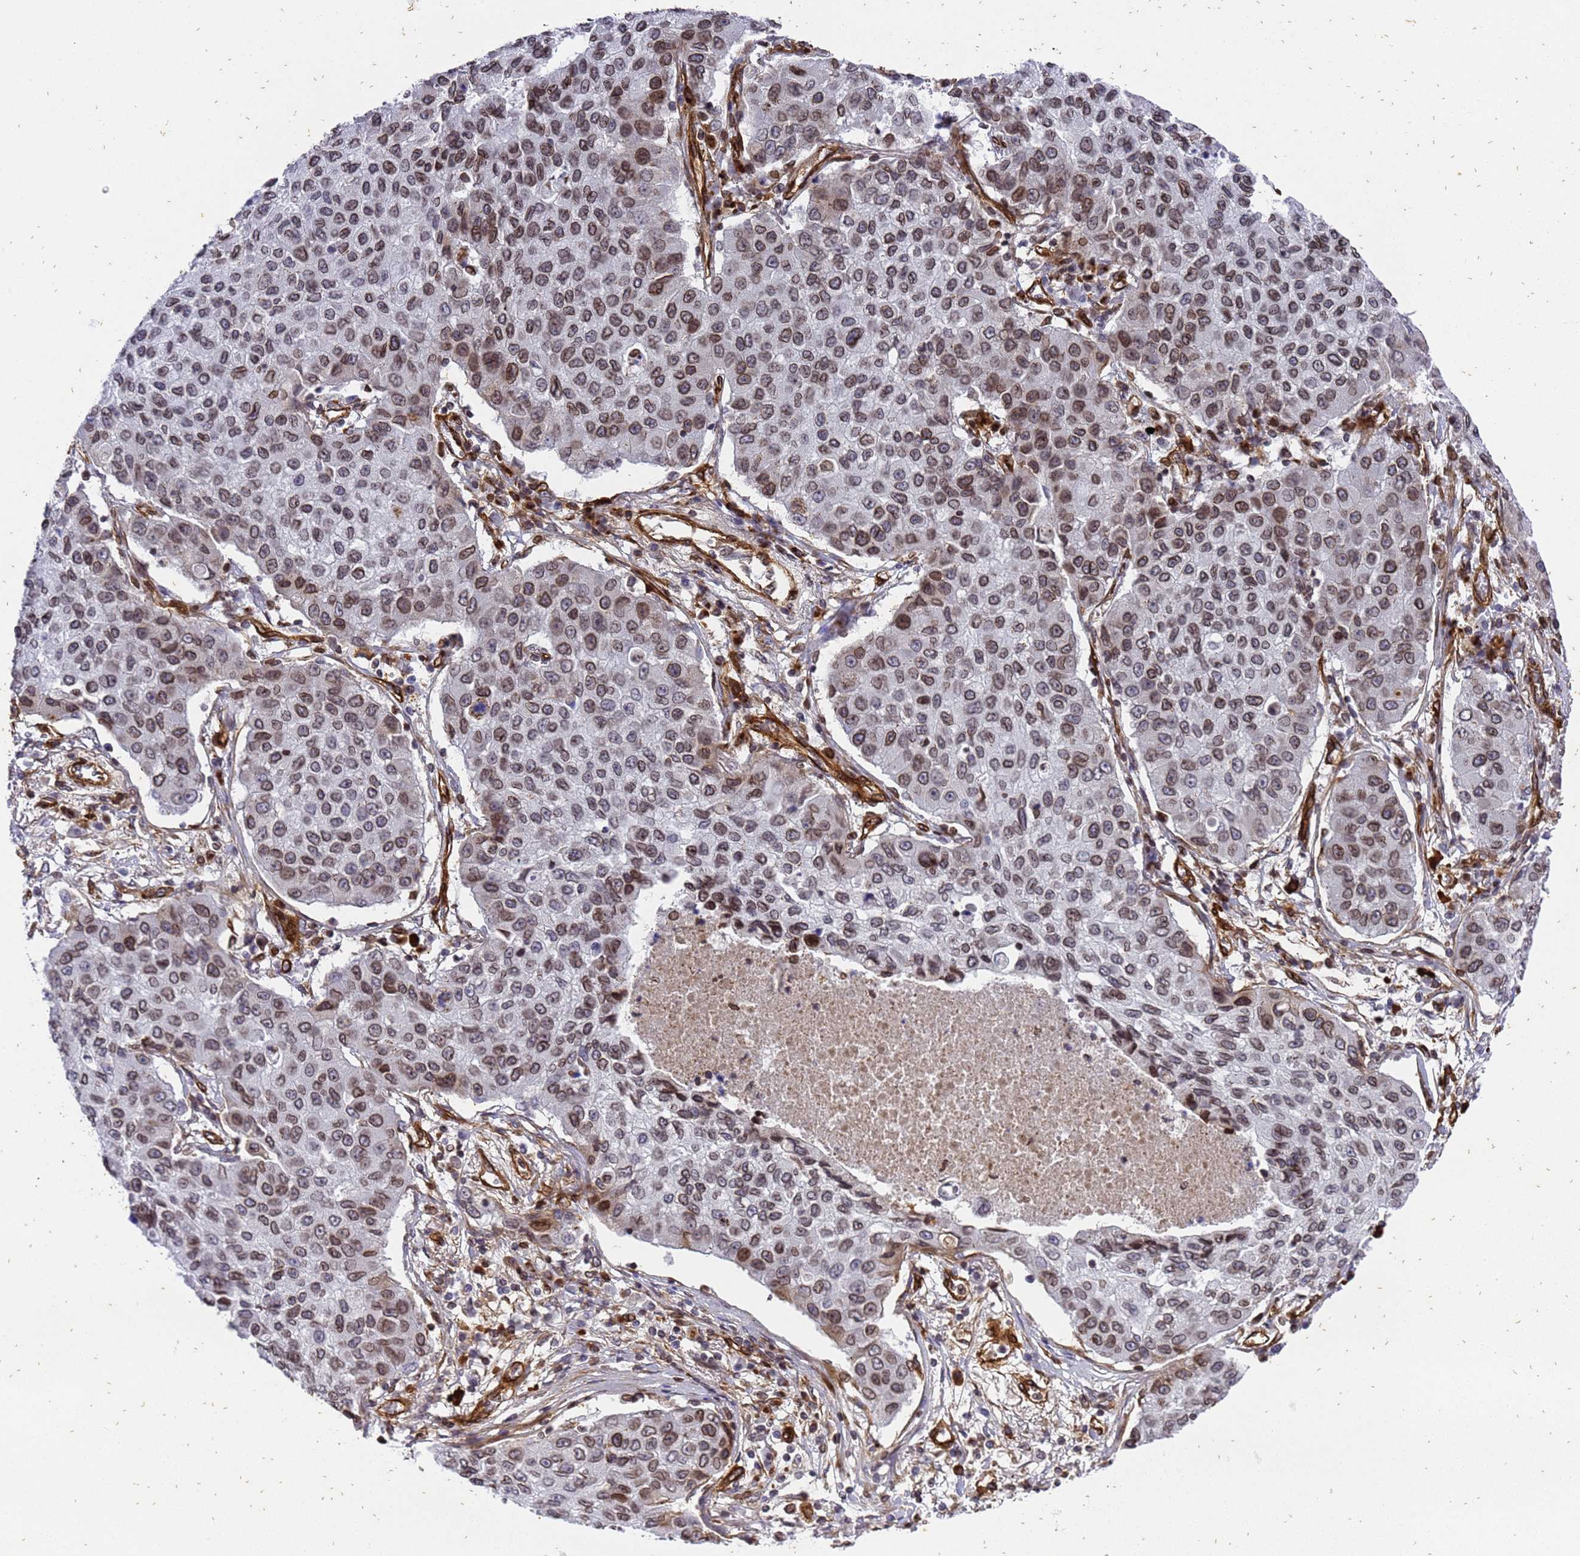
{"staining": {"intensity": "weak", "quantity": "25%-75%", "location": "cytoplasmic/membranous,nuclear"}, "tissue": "lung cancer", "cell_type": "Tumor cells", "image_type": "cancer", "snomed": [{"axis": "morphology", "description": "Squamous cell carcinoma, NOS"}, {"axis": "topography", "description": "Lung"}], "caption": "This histopathology image displays IHC staining of lung squamous cell carcinoma, with low weak cytoplasmic/membranous and nuclear staining in approximately 25%-75% of tumor cells.", "gene": "IGFBP7", "patient": {"sex": "male", "age": 74}}